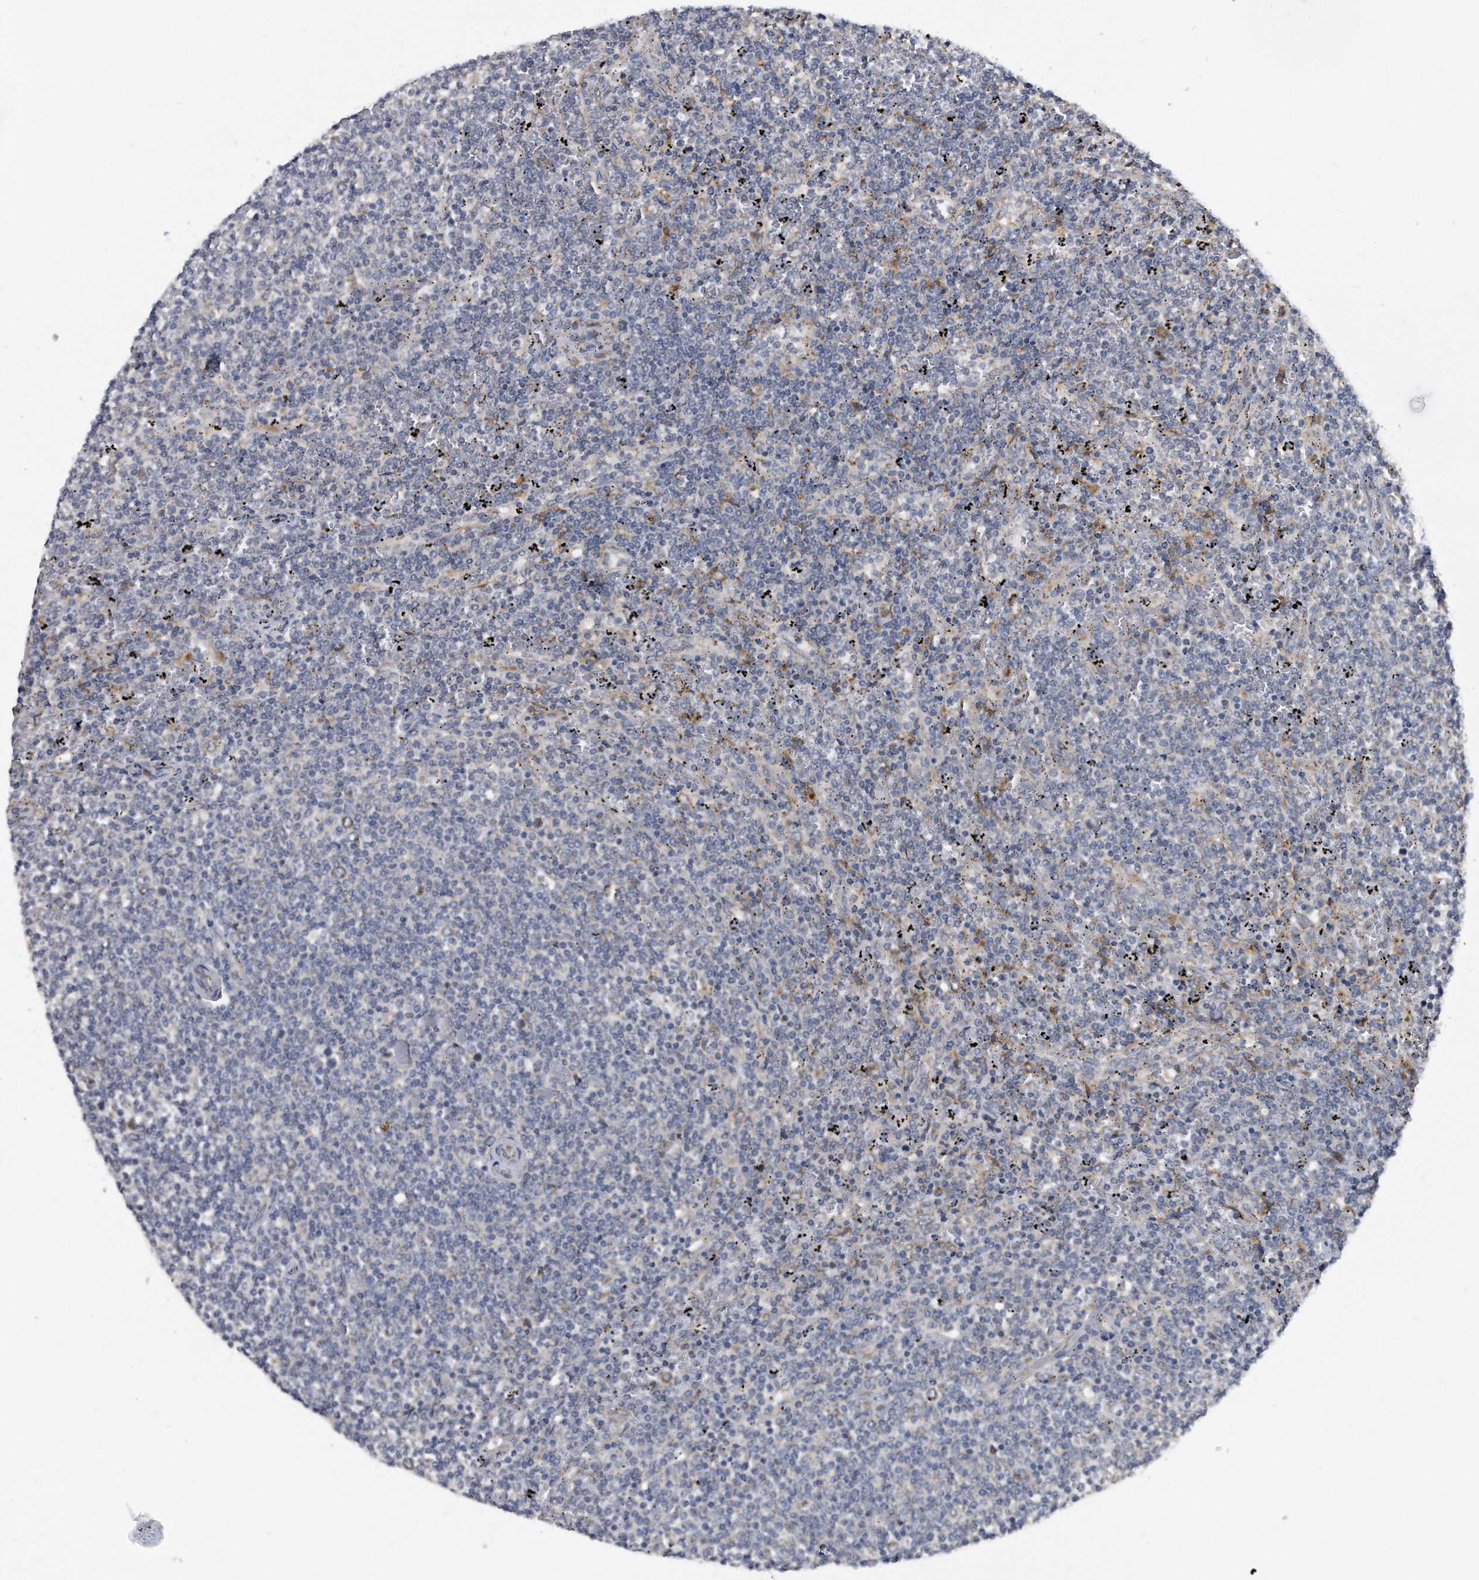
{"staining": {"intensity": "negative", "quantity": "none", "location": "none"}, "tissue": "lymphoma", "cell_type": "Tumor cells", "image_type": "cancer", "snomed": [{"axis": "morphology", "description": "Malignant lymphoma, non-Hodgkin's type, Low grade"}, {"axis": "topography", "description": "Spleen"}], "caption": "Low-grade malignant lymphoma, non-Hodgkin's type stained for a protein using IHC demonstrates no positivity tumor cells.", "gene": "CCDC47", "patient": {"sex": "female", "age": 50}}